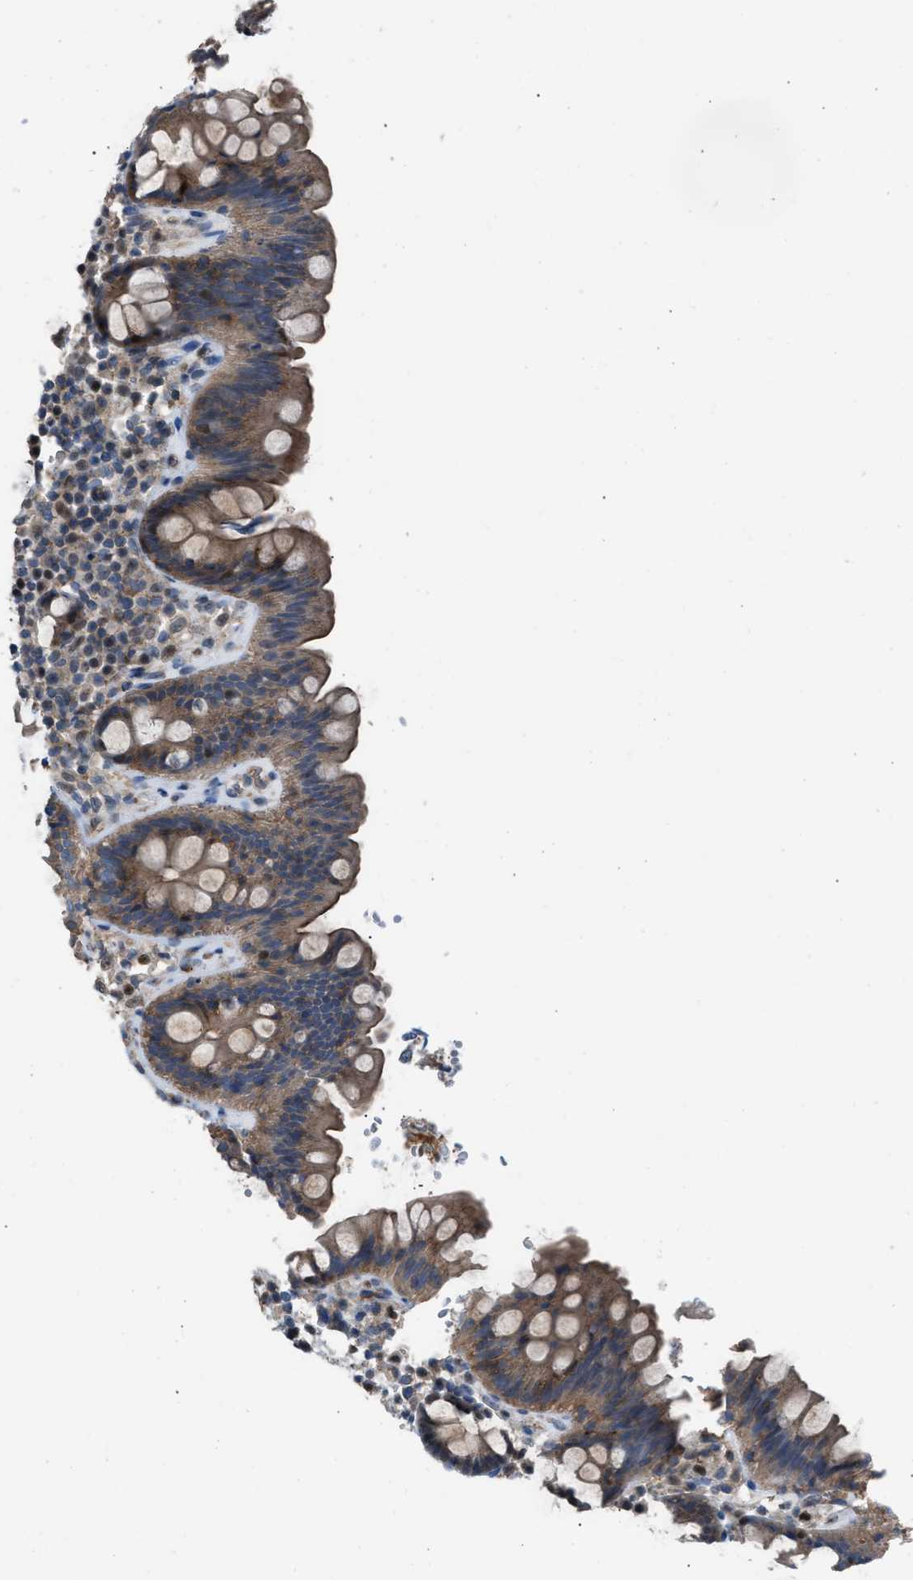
{"staining": {"intensity": "moderate", "quantity": ">75%", "location": "cytoplasmic/membranous"}, "tissue": "colon", "cell_type": "Endothelial cells", "image_type": "normal", "snomed": [{"axis": "morphology", "description": "Normal tissue, NOS"}, {"axis": "topography", "description": "Colon"}], "caption": "A brown stain labels moderate cytoplasmic/membranous staining of a protein in endothelial cells of normal colon. (DAB (3,3'-diaminobenzidine) IHC with brightfield microscopy, high magnification).", "gene": "CRTC1", "patient": {"sex": "female", "age": 80}}